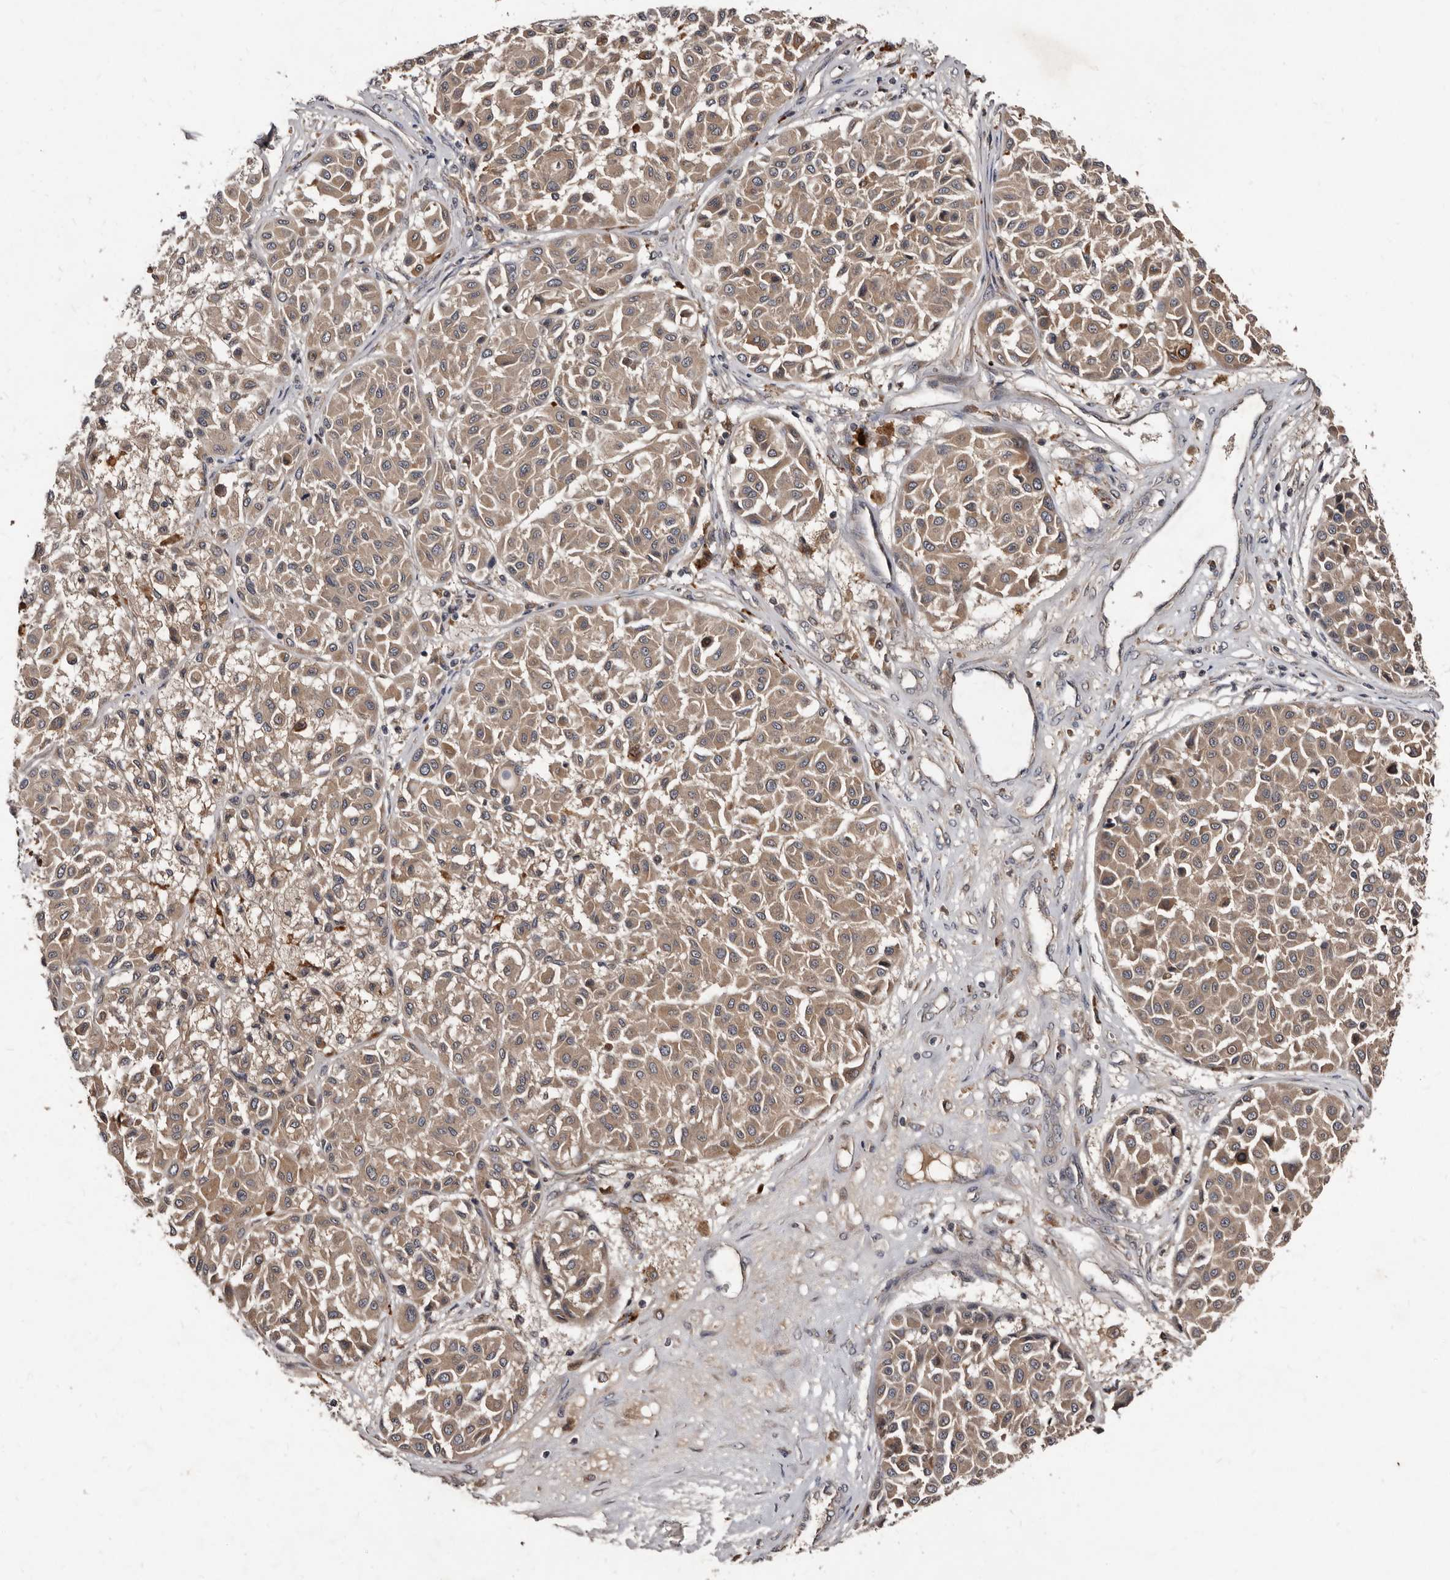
{"staining": {"intensity": "weak", "quantity": ">75%", "location": "cytoplasmic/membranous"}, "tissue": "melanoma", "cell_type": "Tumor cells", "image_type": "cancer", "snomed": [{"axis": "morphology", "description": "Malignant melanoma, Metastatic site"}, {"axis": "topography", "description": "Soft tissue"}], "caption": "Melanoma tissue exhibits weak cytoplasmic/membranous staining in approximately >75% of tumor cells", "gene": "PMVK", "patient": {"sex": "male", "age": 41}}